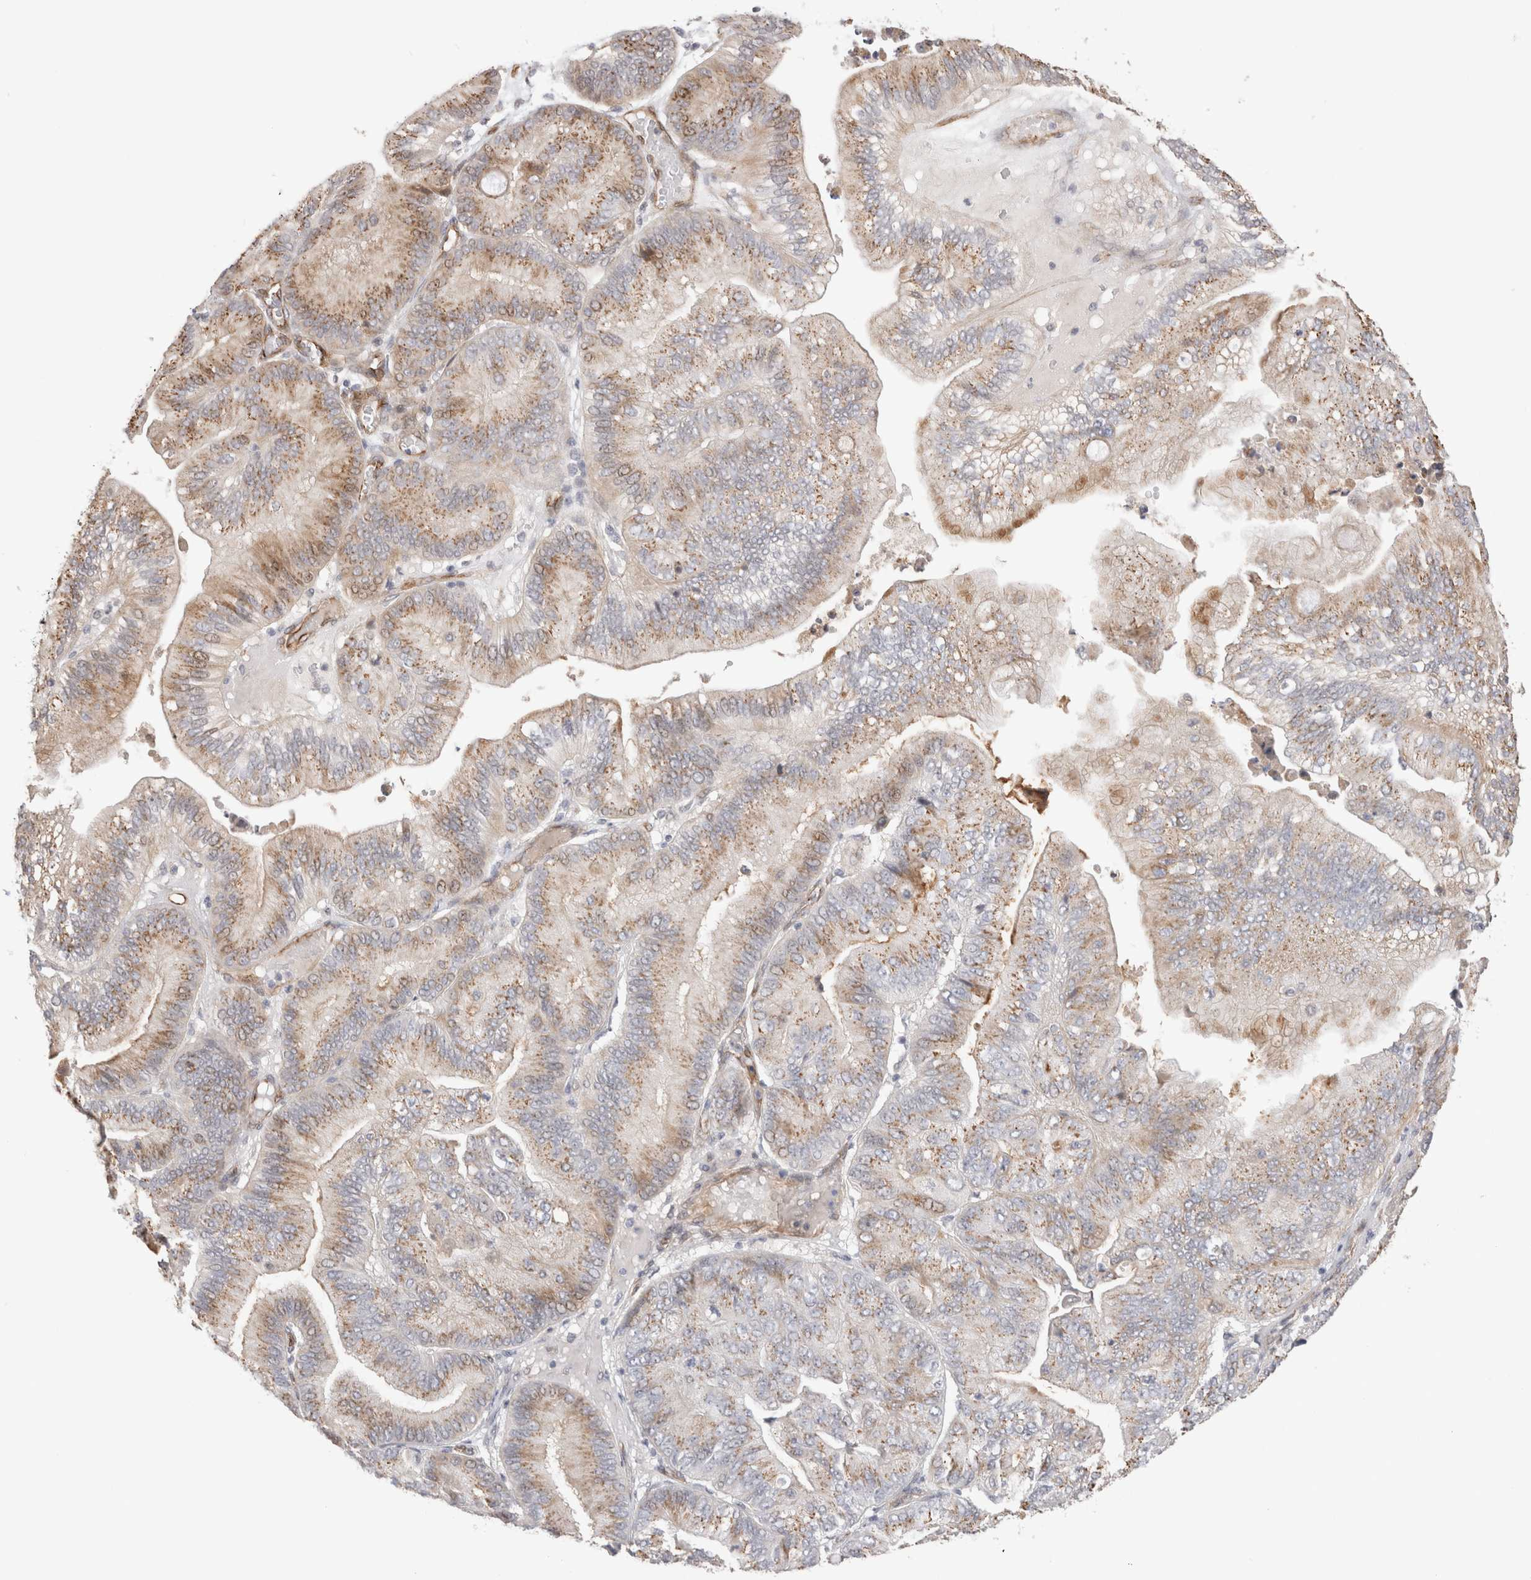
{"staining": {"intensity": "moderate", "quantity": ">75%", "location": "cytoplasmic/membranous"}, "tissue": "ovarian cancer", "cell_type": "Tumor cells", "image_type": "cancer", "snomed": [{"axis": "morphology", "description": "Cystadenocarcinoma, mucinous, NOS"}, {"axis": "topography", "description": "Ovary"}], "caption": "This histopathology image exhibits immunohistochemistry staining of ovarian mucinous cystadenocarcinoma, with medium moderate cytoplasmic/membranous staining in about >75% of tumor cells.", "gene": "CAAP1", "patient": {"sex": "female", "age": 61}}